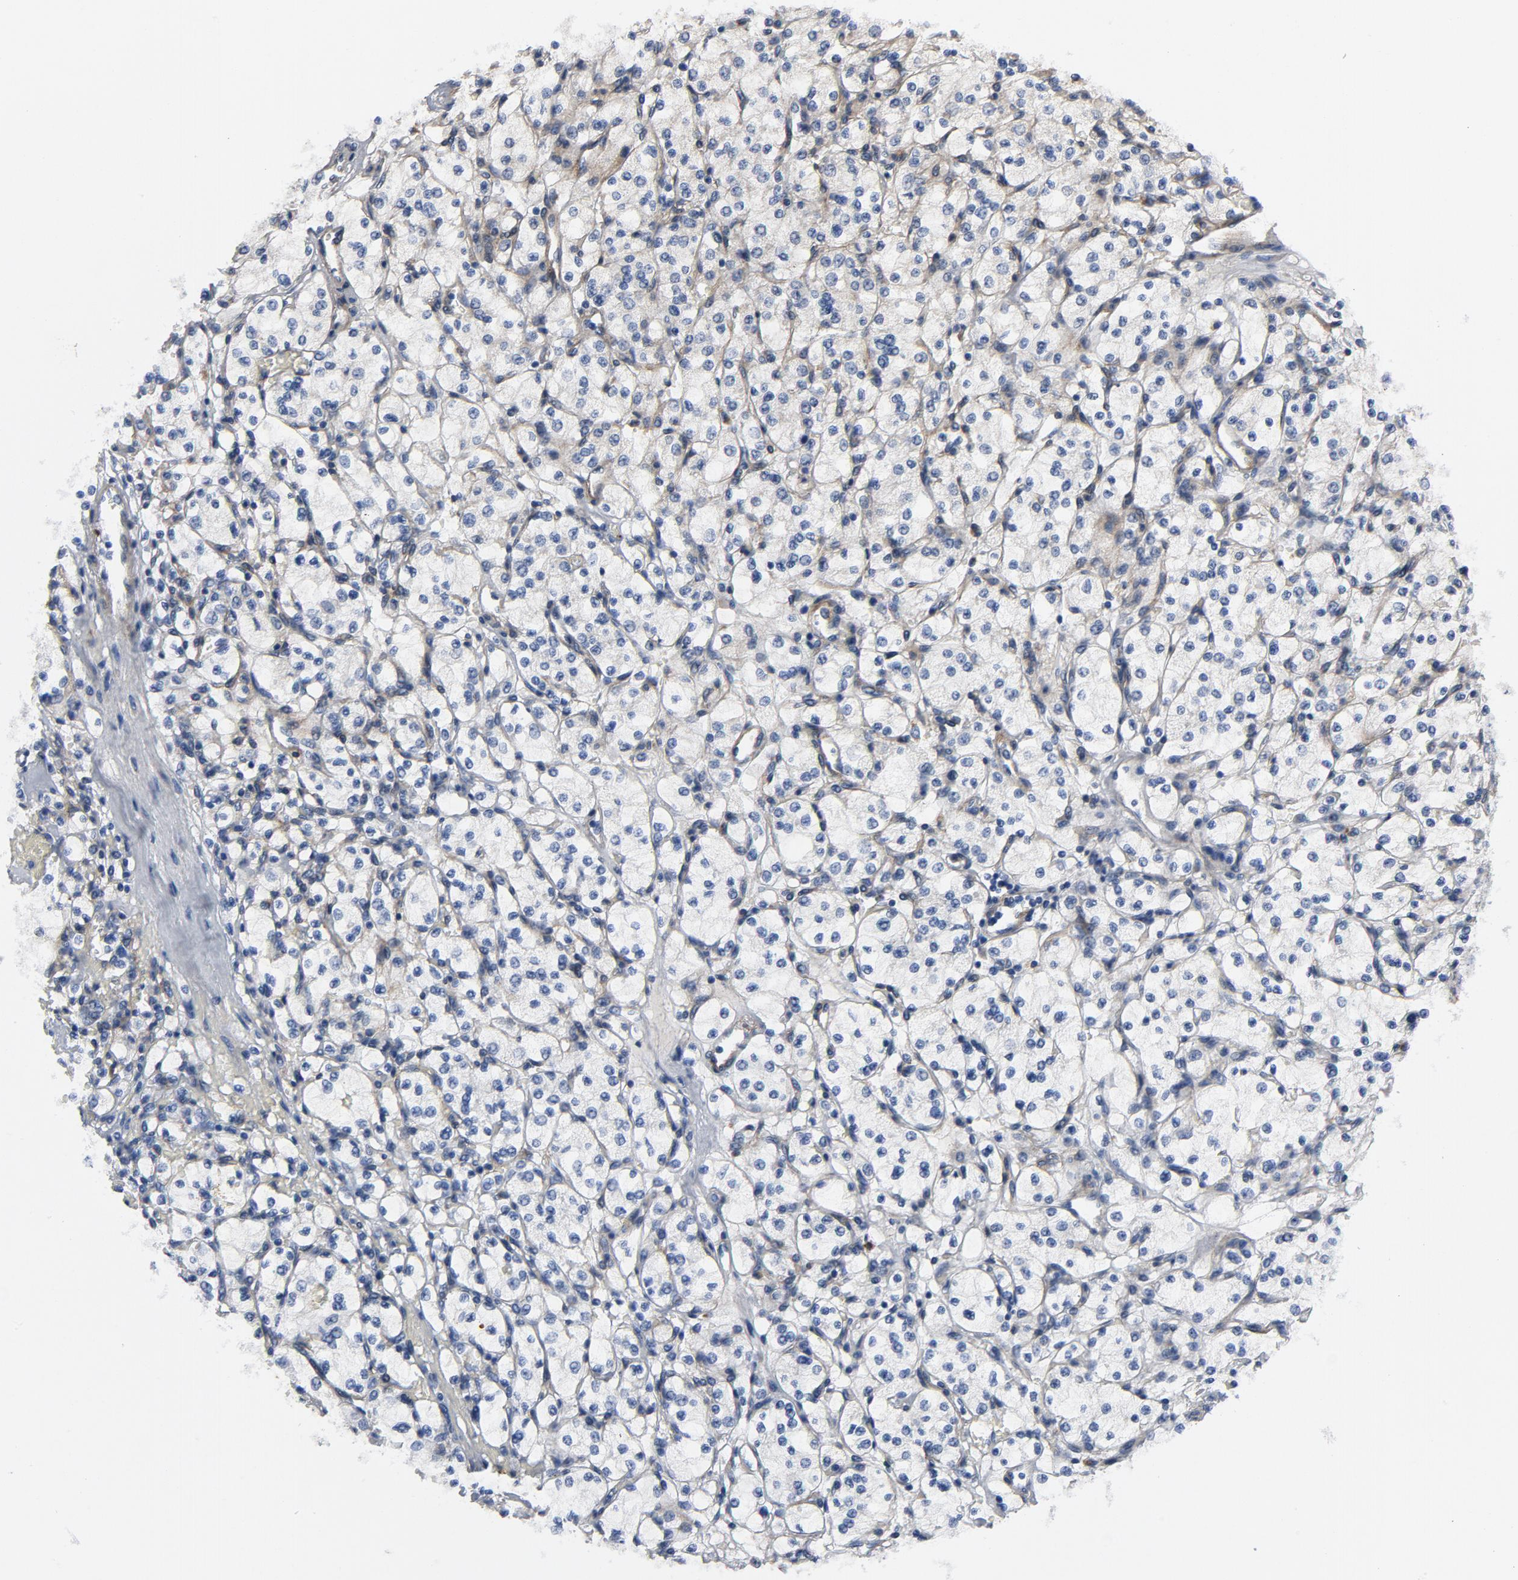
{"staining": {"intensity": "negative", "quantity": "none", "location": "none"}, "tissue": "renal cancer", "cell_type": "Tumor cells", "image_type": "cancer", "snomed": [{"axis": "morphology", "description": "Adenocarcinoma, NOS"}, {"axis": "topography", "description": "Kidney"}], "caption": "Immunohistochemistry (IHC) image of human adenocarcinoma (renal) stained for a protein (brown), which demonstrates no staining in tumor cells.", "gene": "LAMC1", "patient": {"sex": "female", "age": 83}}